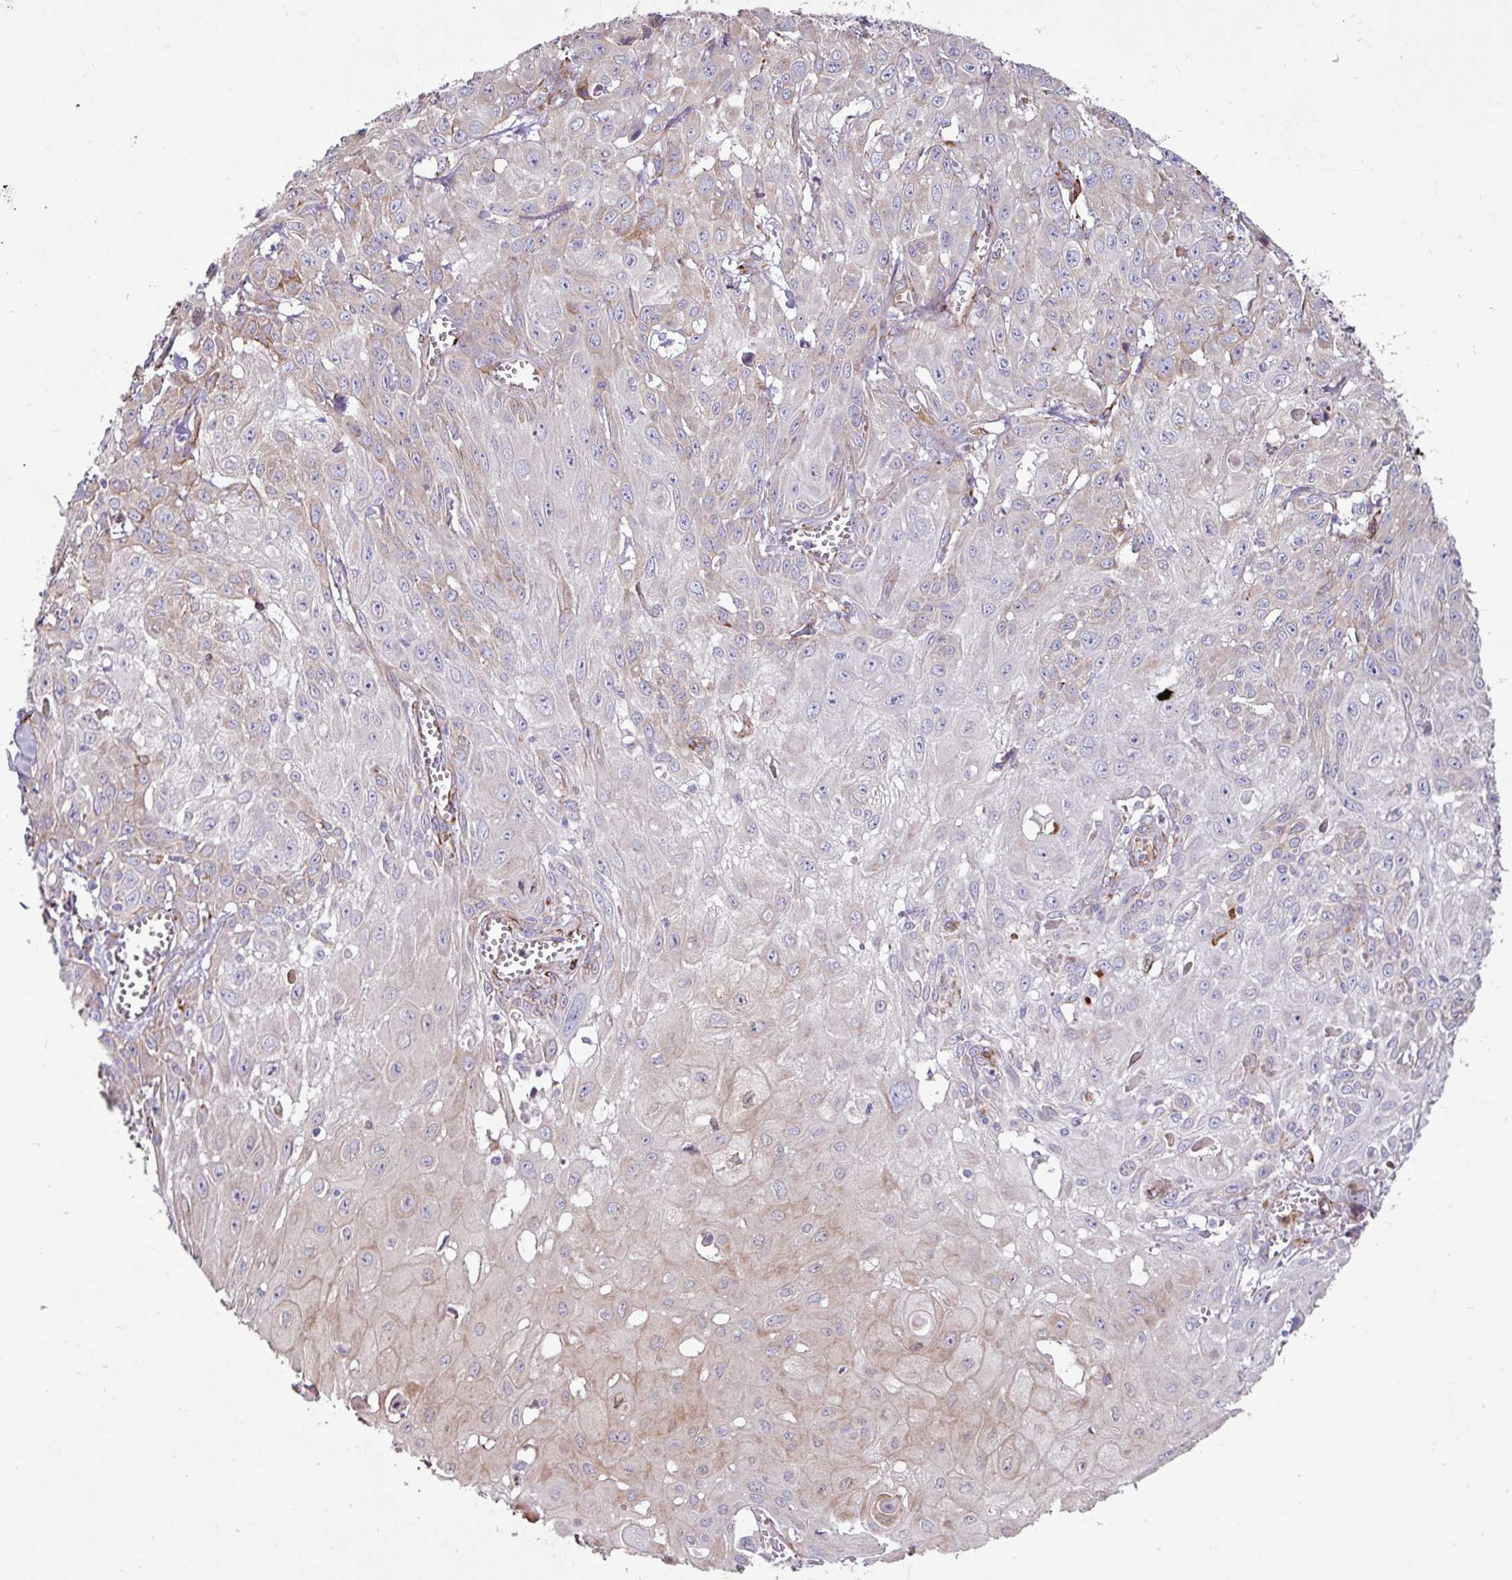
{"staining": {"intensity": "weak", "quantity": "<25%", "location": "cytoplasmic/membranous"}, "tissue": "skin cancer", "cell_type": "Tumor cells", "image_type": "cancer", "snomed": [{"axis": "morphology", "description": "Squamous cell carcinoma, NOS"}, {"axis": "topography", "description": "Skin"}, {"axis": "topography", "description": "Vulva"}], "caption": "Protein analysis of skin cancer shows no significant positivity in tumor cells.", "gene": "PPP1R35", "patient": {"sex": "female", "age": 71}}